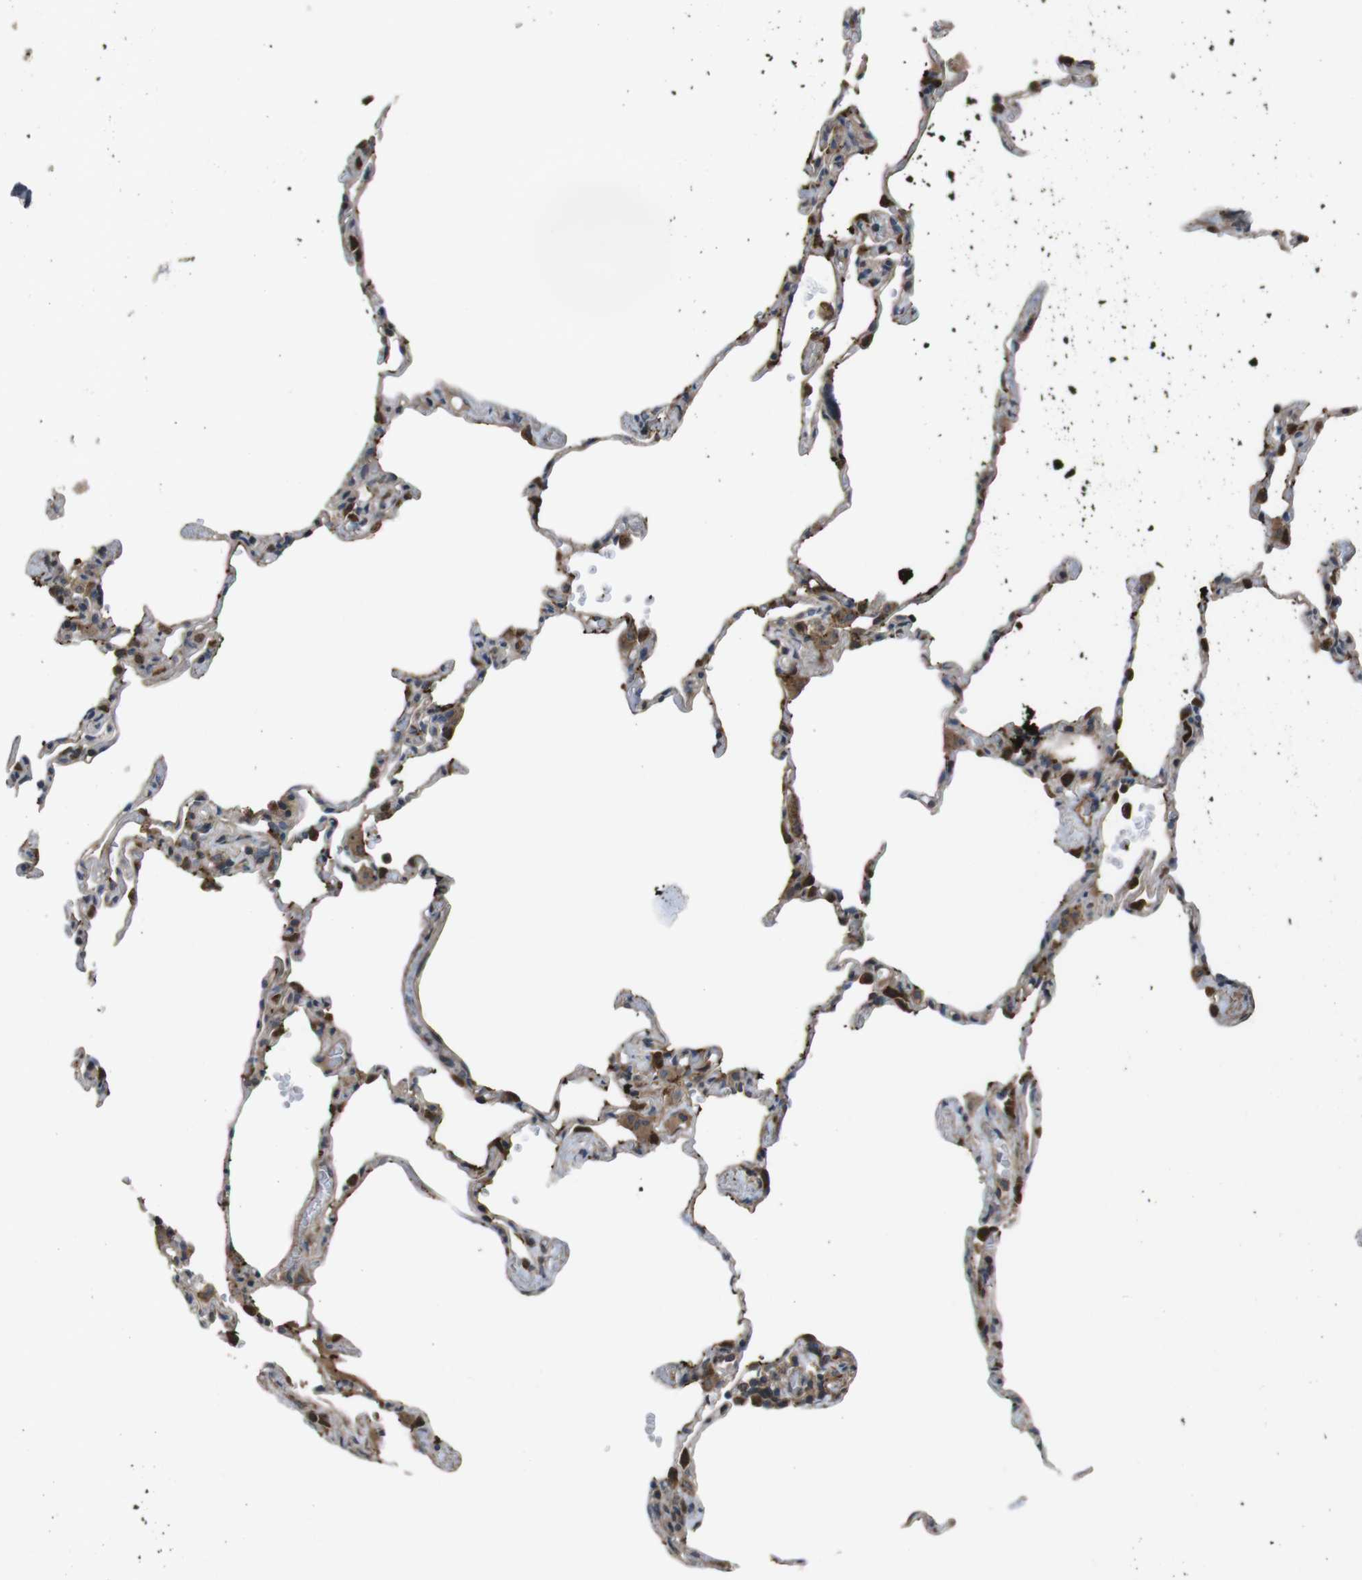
{"staining": {"intensity": "moderate", "quantity": "25%-75%", "location": "cytoplasmic/membranous"}, "tissue": "lung", "cell_type": "Alveolar cells", "image_type": "normal", "snomed": [{"axis": "morphology", "description": "Normal tissue, NOS"}, {"axis": "topography", "description": "Lung"}], "caption": "A brown stain shows moderate cytoplasmic/membranous positivity of a protein in alveolar cells of unremarkable human lung. Immunohistochemistry stains the protein of interest in brown and the nuclei are stained blue.", "gene": "SLC22A23", "patient": {"sex": "male", "age": 59}}